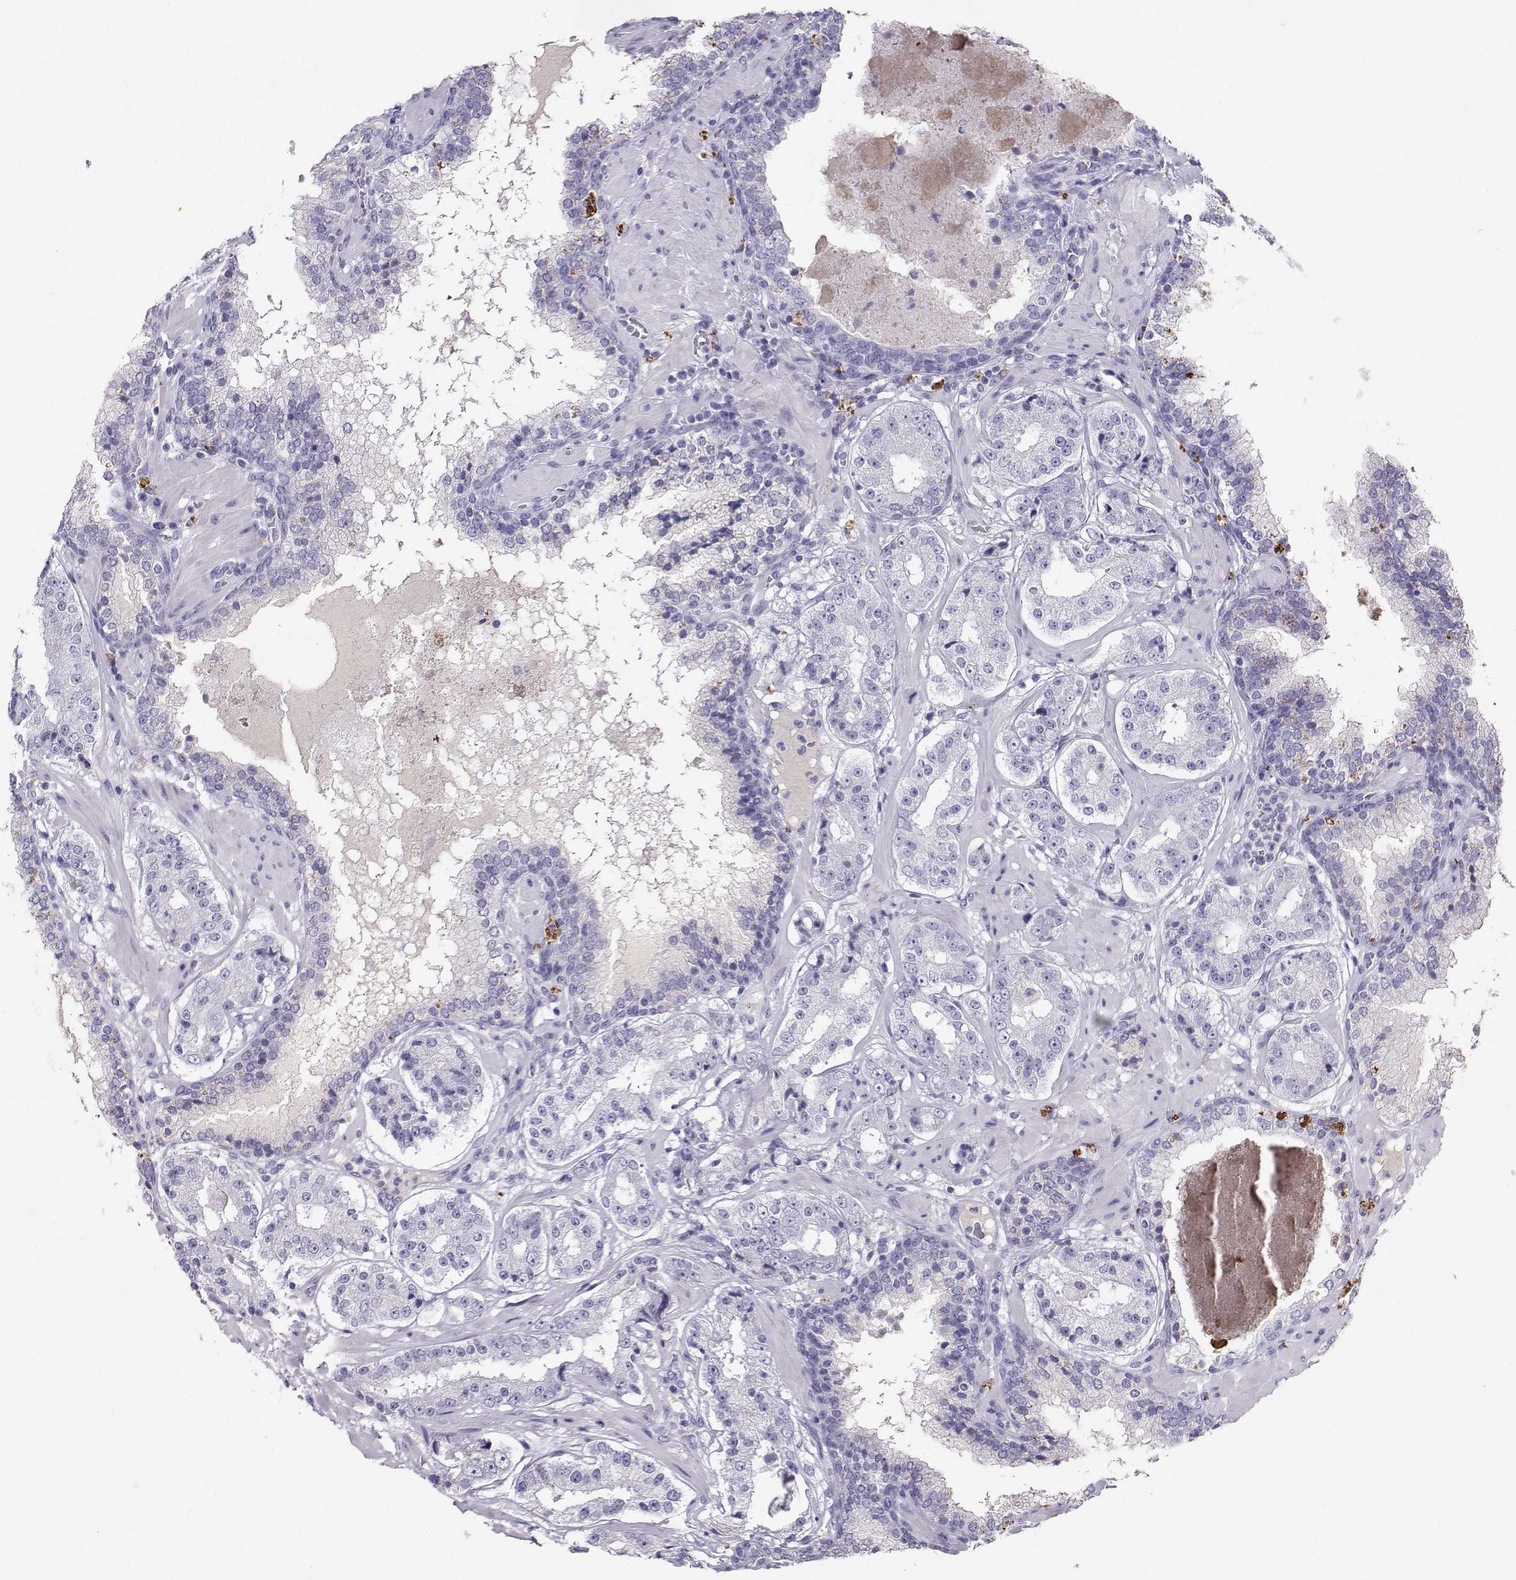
{"staining": {"intensity": "negative", "quantity": "none", "location": "none"}, "tissue": "prostate cancer", "cell_type": "Tumor cells", "image_type": "cancer", "snomed": [{"axis": "morphology", "description": "Adenocarcinoma, Low grade"}, {"axis": "topography", "description": "Prostate"}], "caption": "A high-resolution histopathology image shows IHC staining of adenocarcinoma (low-grade) (prostate), which reveals no significant positivity in tumor cells.", "gene": "GRIK4", "patient": {"sex": "male", "age": 60}}